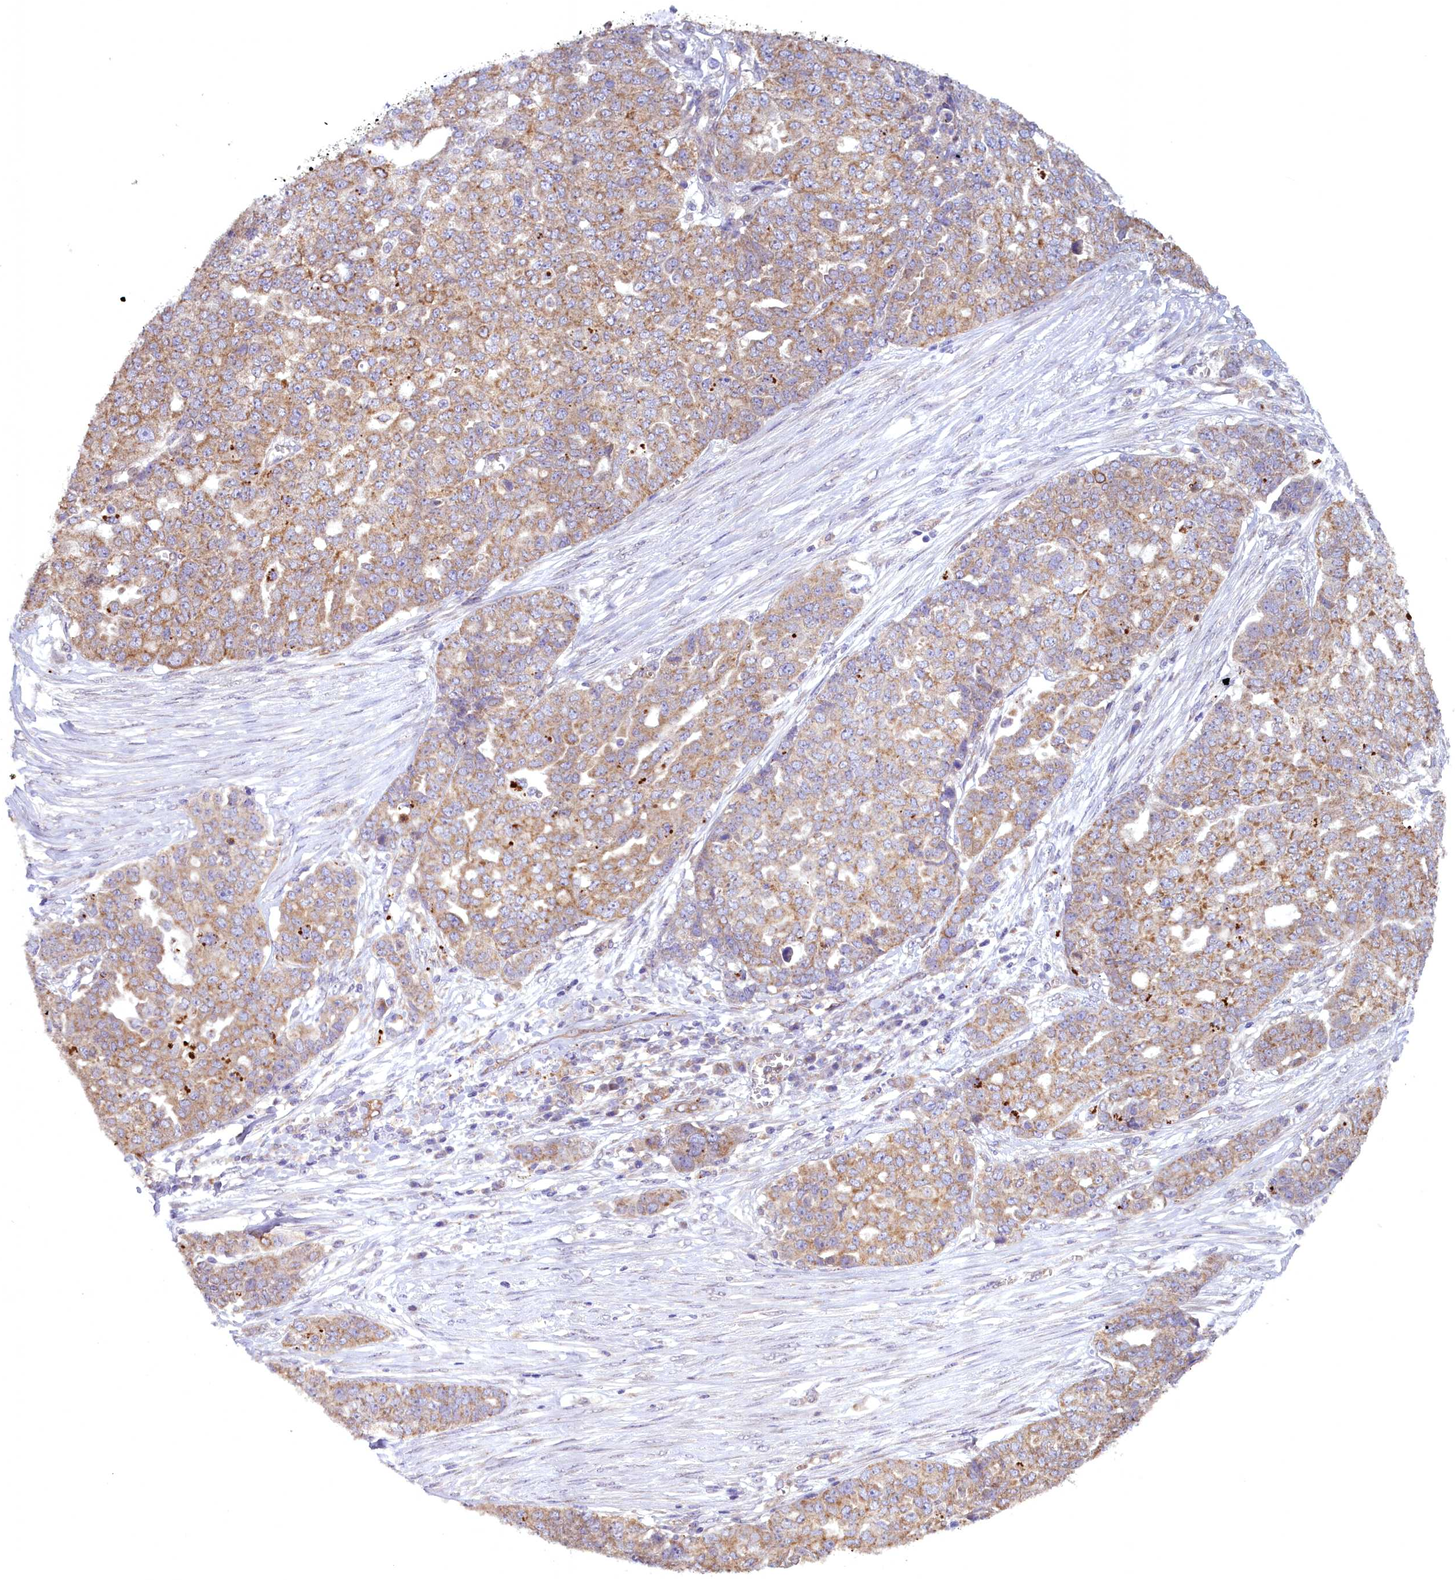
{"staining": {"intensity": "moderate", "quantity": "25%-75%", "location": "cytoplasmic/membranous"}, "tissue": "ovarian cancer", "cell_type": "Tumor cells", "image_type": "cancer", "snomed": [{"axis": "morphology", "description": "Cystadenocarcinoma, serous, NOS"}, {"axis": "topography", "description": "Soft tissue"}, {"axis": "topography", "description": "Ovary"}], "caption": "Human ovarian serous cystadenocarcinoma stained with a brown dye reveals moderate cytoplasmic/membranous positive staining in approximately 25%-75% of tumor cells.", "gene": "ACAD8", "patient": {"sex": "female", "age": 57}}